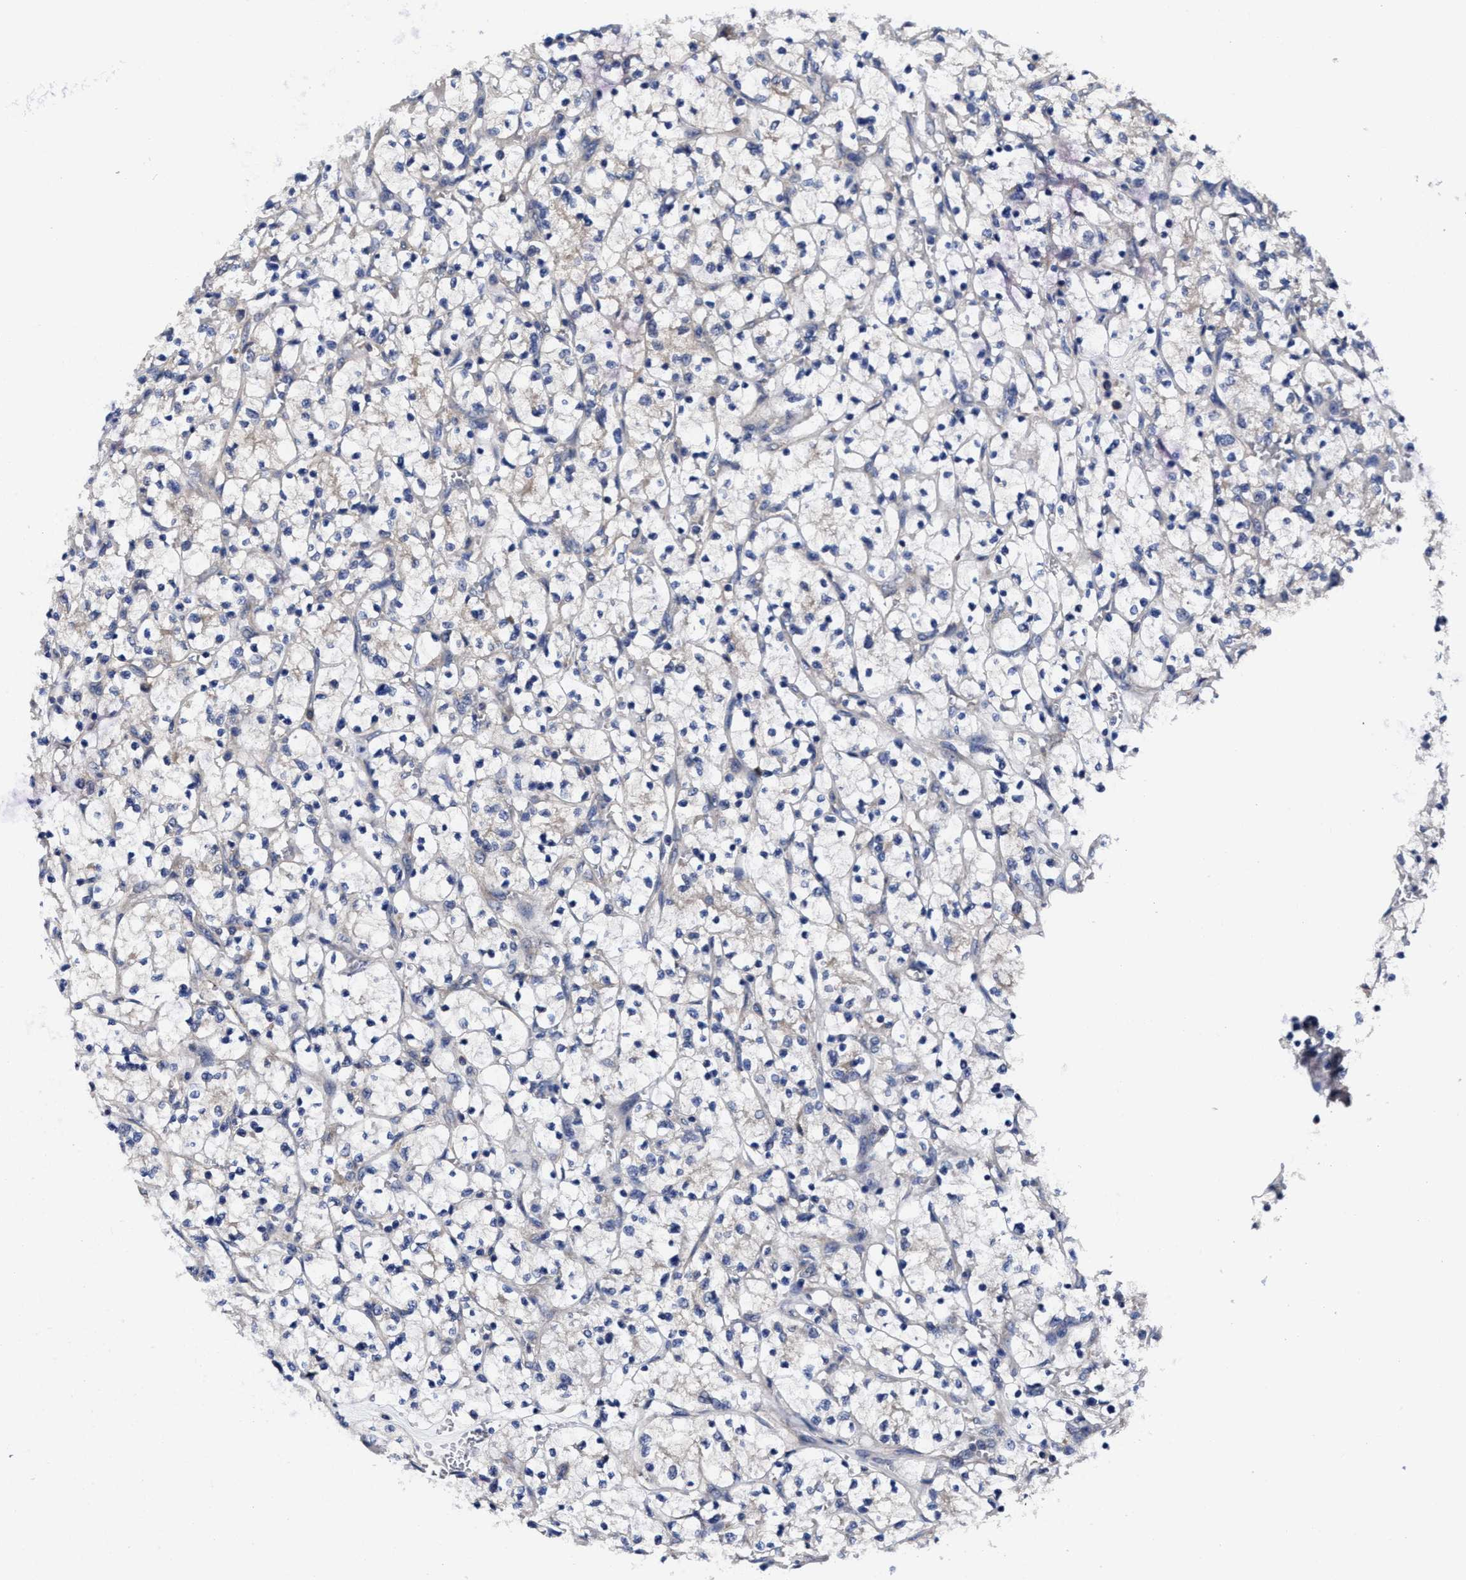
{"staining": {"intensity": "weak", "quantity": "25%-75%", "location": "cytoplasmic/membranous"}, "tissue": "renal cancer", "cell_type": "Tumor cells", "image_type": "cancer", "snomed": [{"axis": "morphology", "description": "Adenocarcinoma, NOS"}, {"axis": "topography", "description": "Kidney"}], "caption": "This is a photomicrograph of immunohistochemistry staining of adenocarcinoma (renal), which shows weak expression in the cytoplasmic/membranous of tumor cells.", "gene": "TXNDC17", "patient": {"sex": "female", "age": 69}}